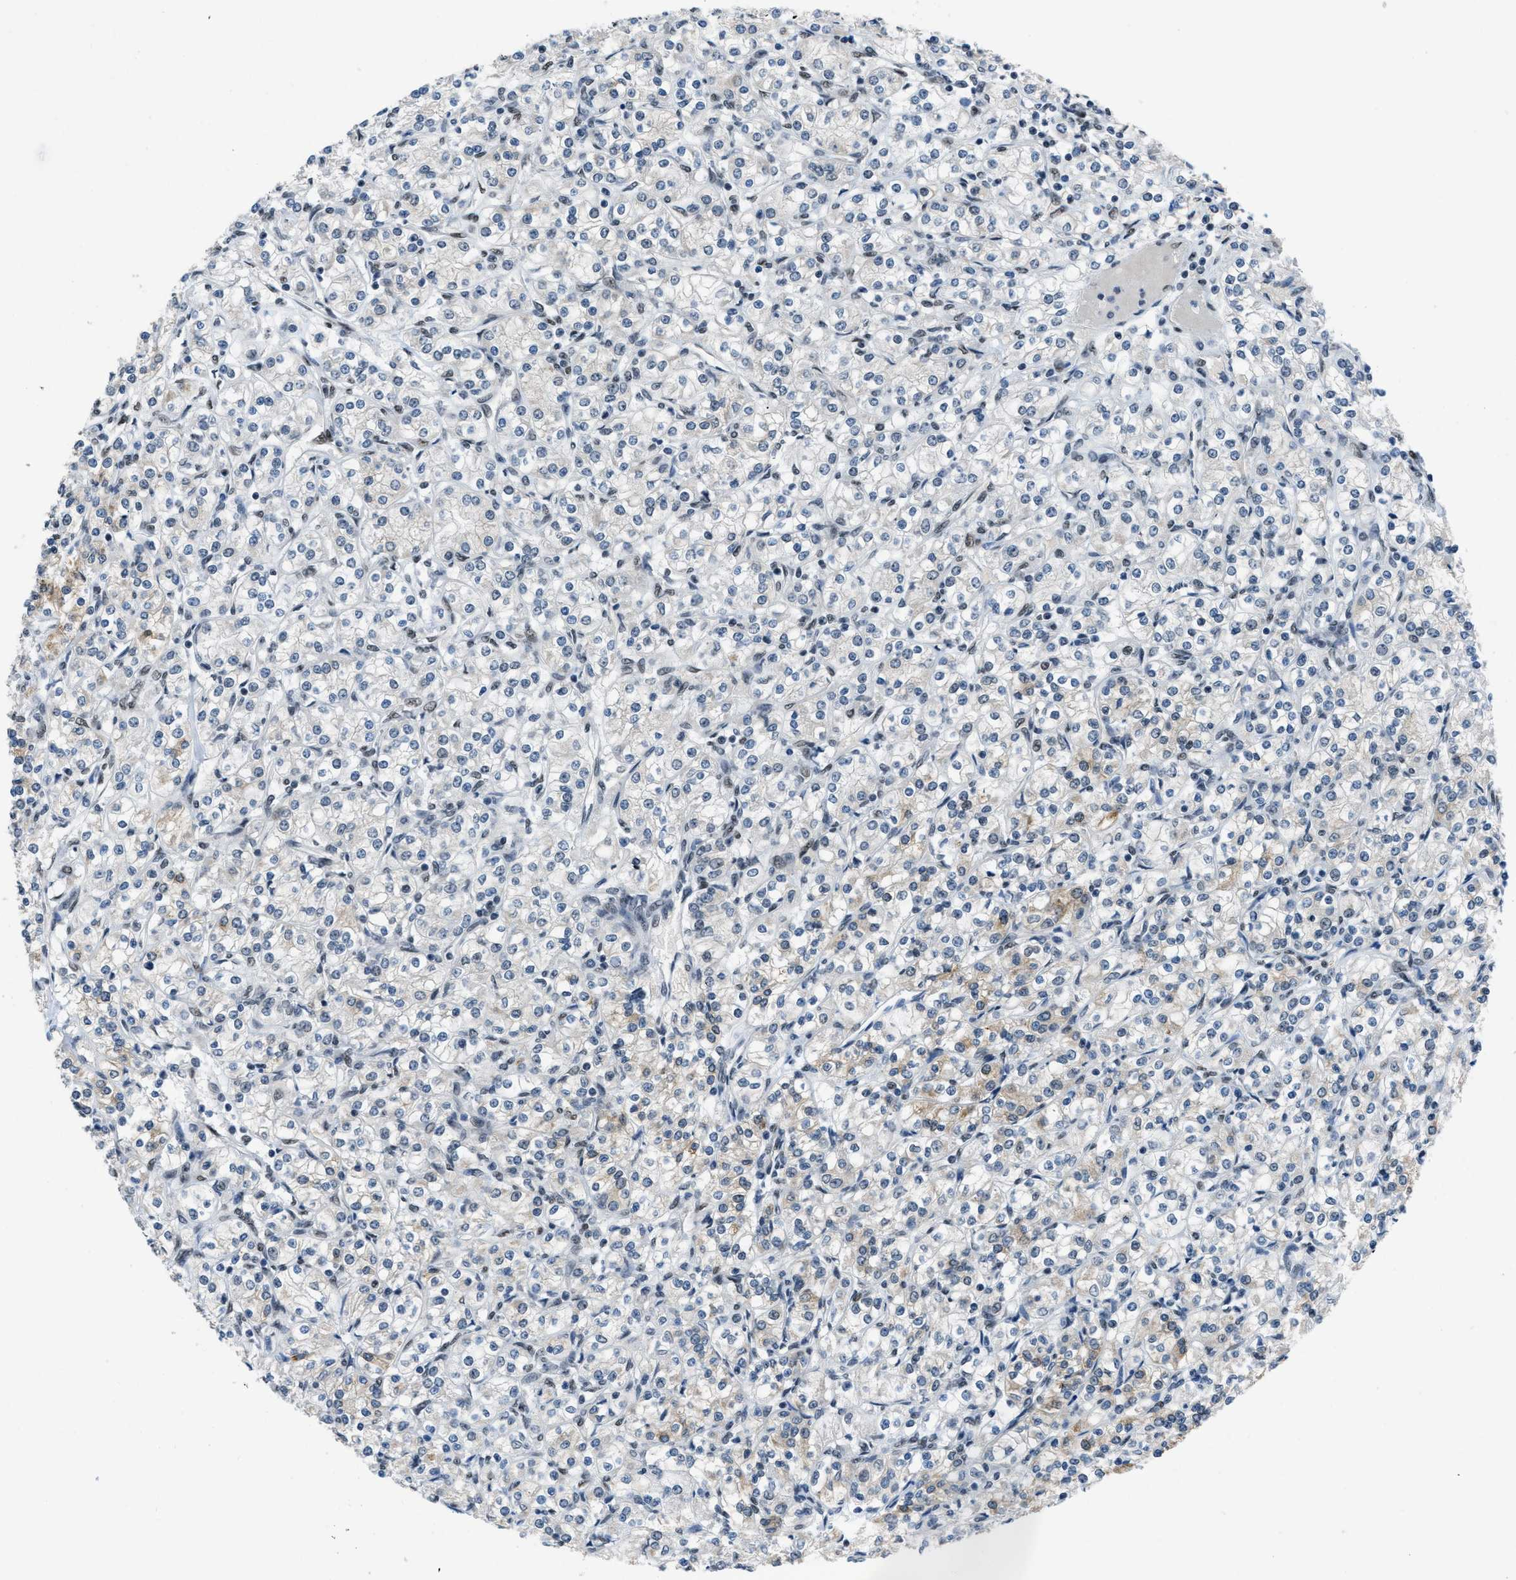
{"staining": {"intensity": "moderate", "quantity": "<25%", "location": "cytoplasmic/membranous"}, "tissue": "renal cancer", "cell_type": "Tumor cells", "image_type": "cancer", "snomed": [{"axis": "morphology", "description": "Adenocarcinoma, NOS"}, {"axis": "topography", "description": "Kidney"}], "caption": "Protein staining by immunohistochemistry reveals moderate cytoplasmic/membranous staining in about <25% of tumor cells in renal adenocarcinoma.", "gene": "GATAD2B", "patient": {"sex": "male", "age": 77}}